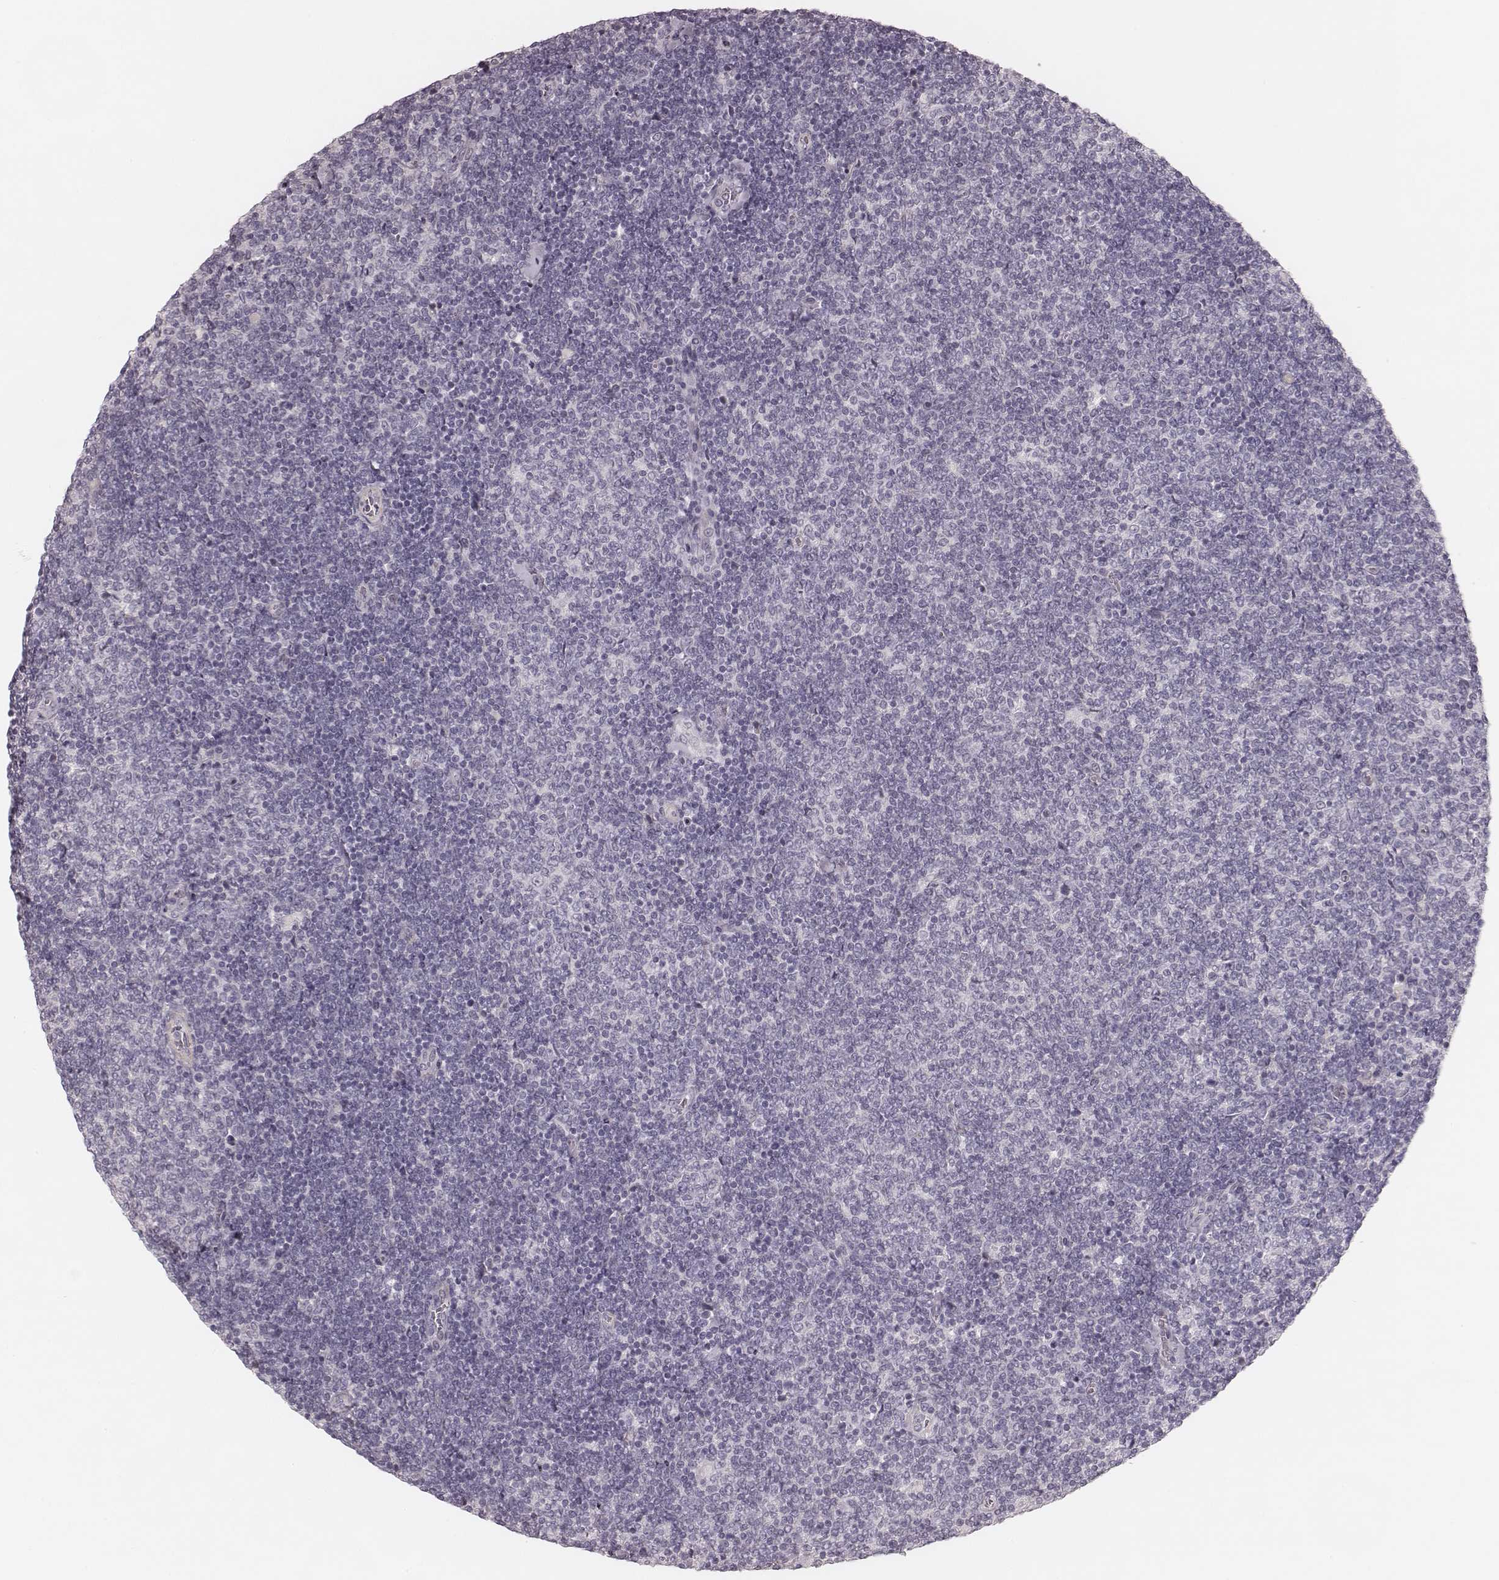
{"staining": {"intensity": "negative", "quantity": "none", "location": "none"}, "tissue": "lymphoma", "cell_type": "Tumor cells", "image_type": "cancer", "snomed": [{"axis": "morphology", "description": "Malignant lymphoma, non-Hodgkin's type, Low grade"}, {"axis": "topography", "description": "Lymph node"}], "caption": "Tumor cells show no significant expression in malignant lymphoma, non-Hodgkin's type (low-grade). (DAB (3,3'-diaminobenzidine) IHC, high magnification).", "gene": "SPATA24", "patient": {"sex": "male", "age": 52}}